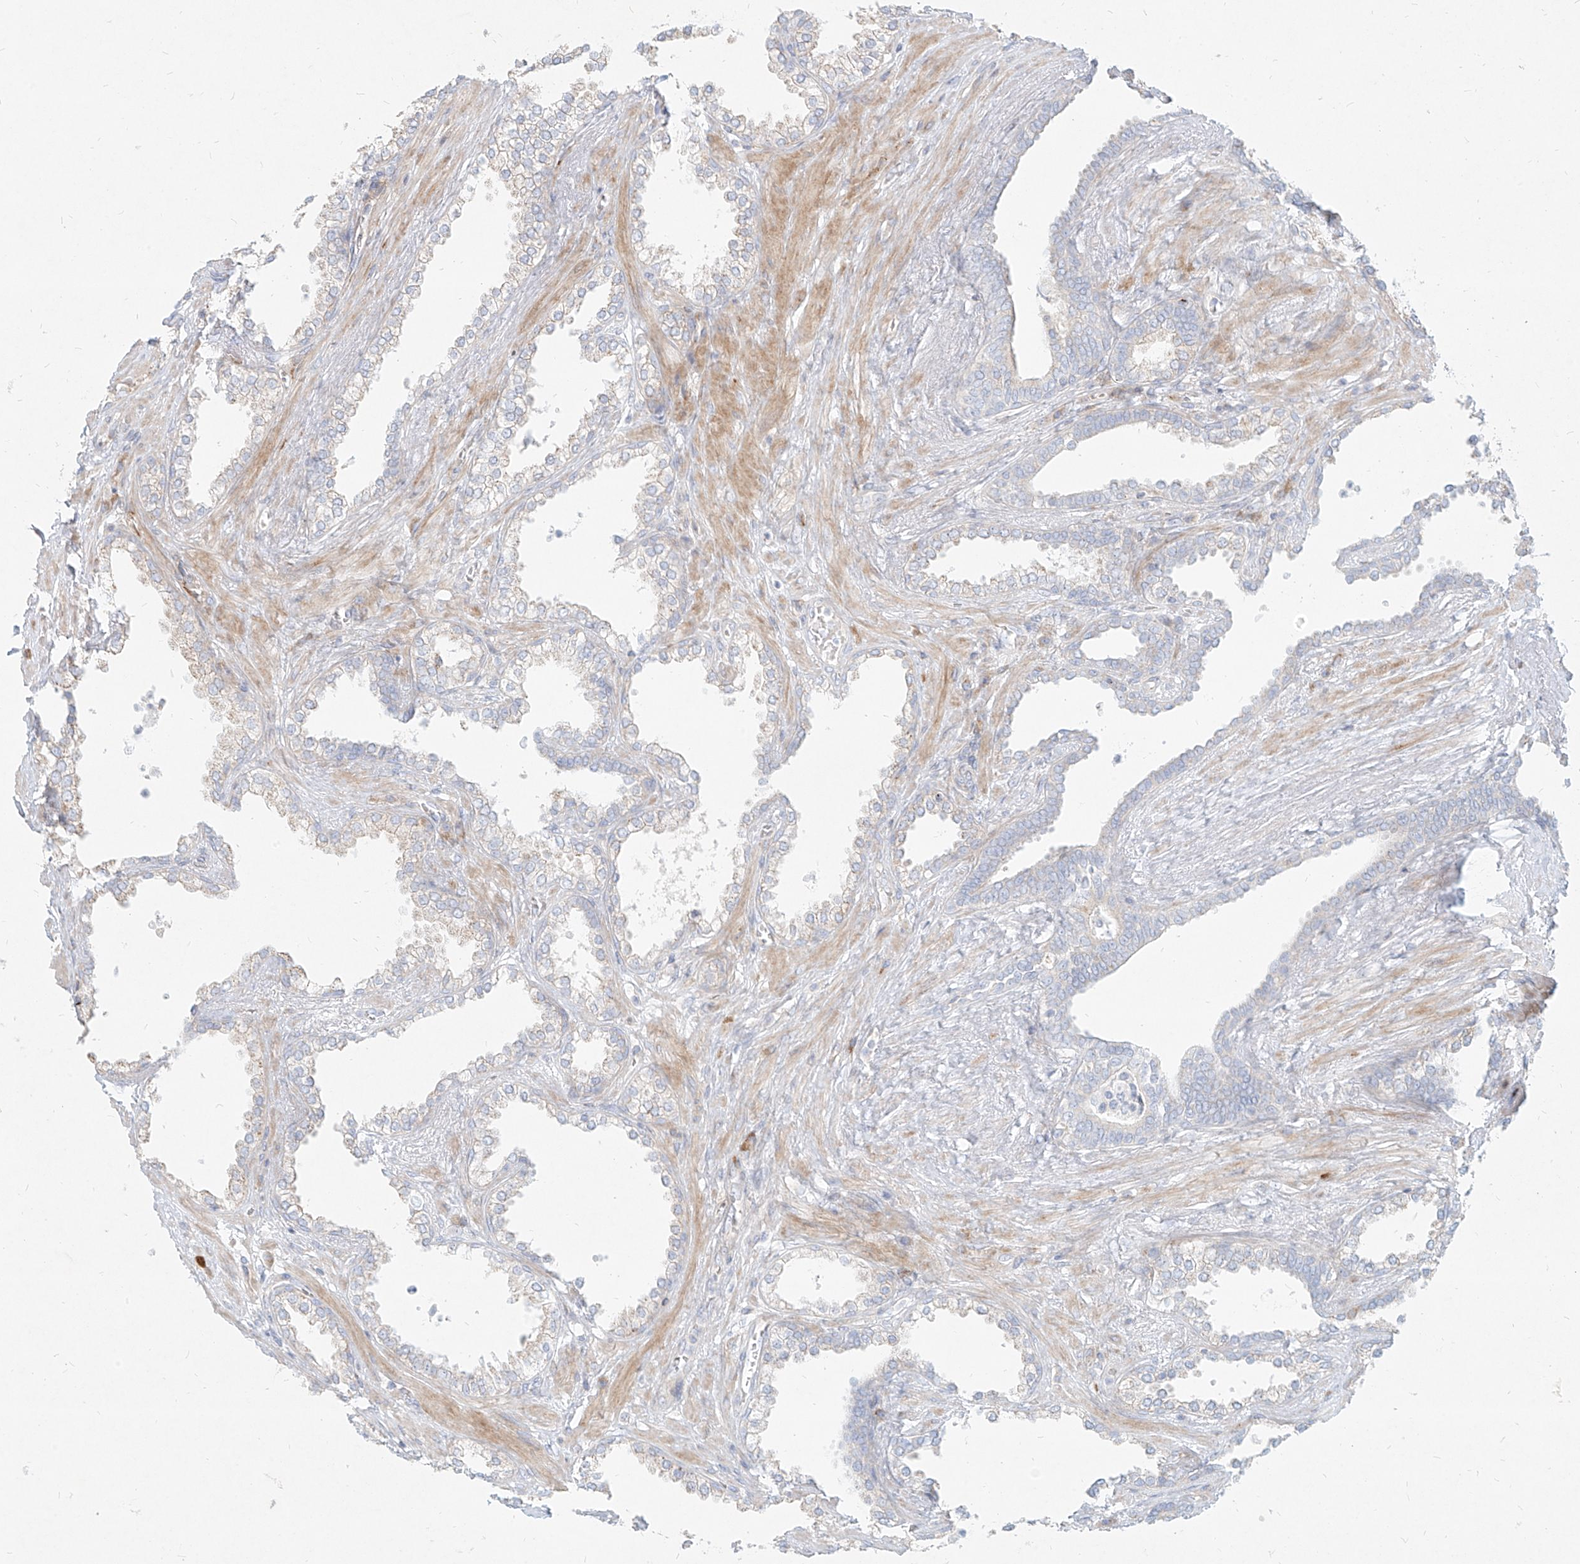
{"staining": {"intensity": "negative", "quantity": "none", "location": "none"}, "tissue": "prostate cancer", "cell_type": "Tumor cells", "image_type": "cancer", "snomed": [{"axis": "morphology", "description": "Adenocarcinoma, High grade"}, {"axis": "topography", "description": "Prostate"}], "caption": "This is an immunohistochemistry photomicrograph of human prostate cancer (high-grade adenocarcinoma). There is no positivity in tumor cells.", "gene": "MTX2", "patient": {"sex": "male", "age": 61}}